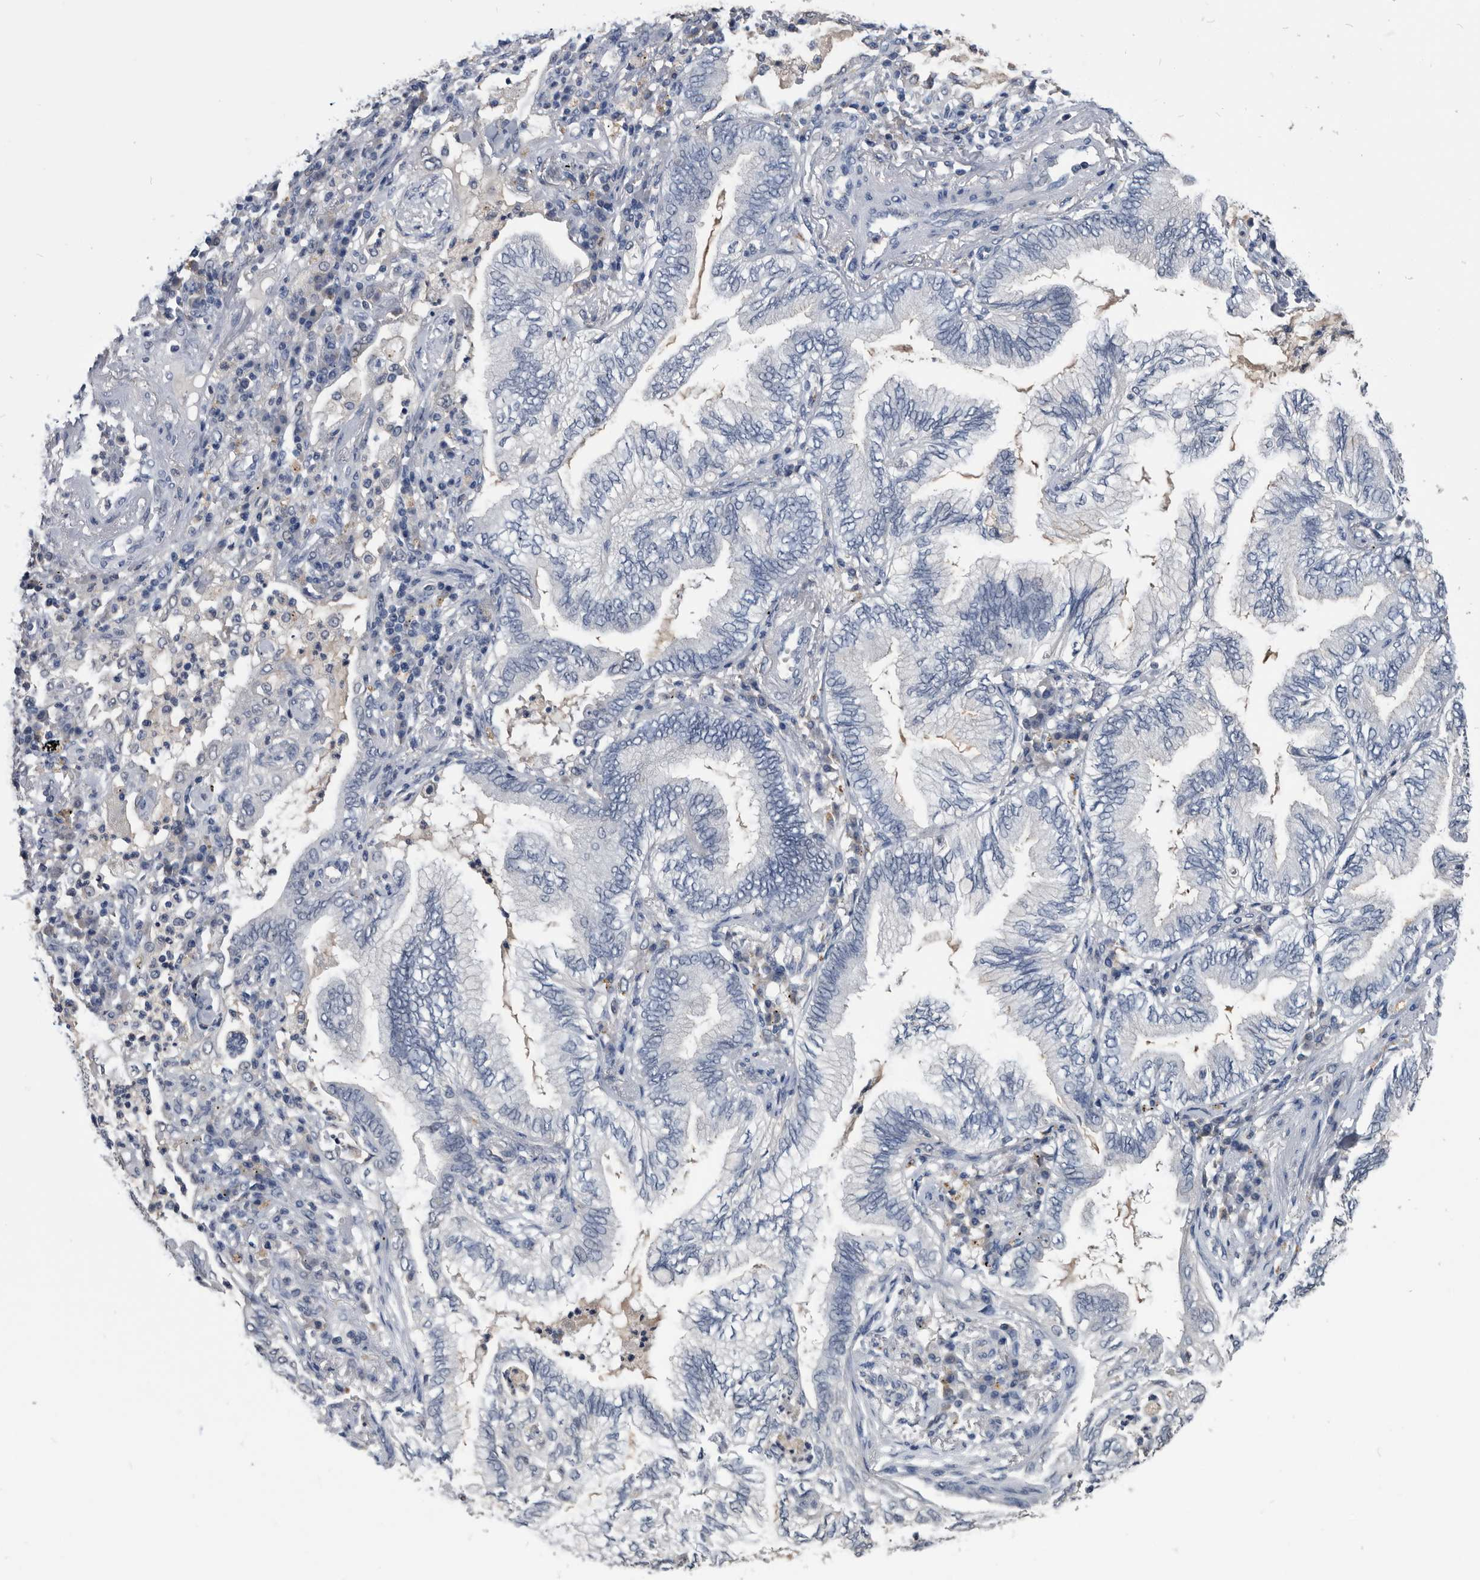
{"staining": {"intensity": "negative", "quantity": "none", "location": "none"}, "tissue": "lung cancer", "cell_type": "Tumor cells", "image_type": "cancer", "snomed": [{"axis": "morphology", "description": "Normal tissue, NOS"}, {"axis": "morphology", "description": "Adenocarcinoma, NOS"}, {"axis": "topography", "description": "Bronchus"}, {"axis": "topography", "description": "Lung"}], "caption": "There is no significant expression in tumor cells of adenocarcinoma (lung).", "gene": "PDXK", "patient": {"sex": "female", "age": 70}}